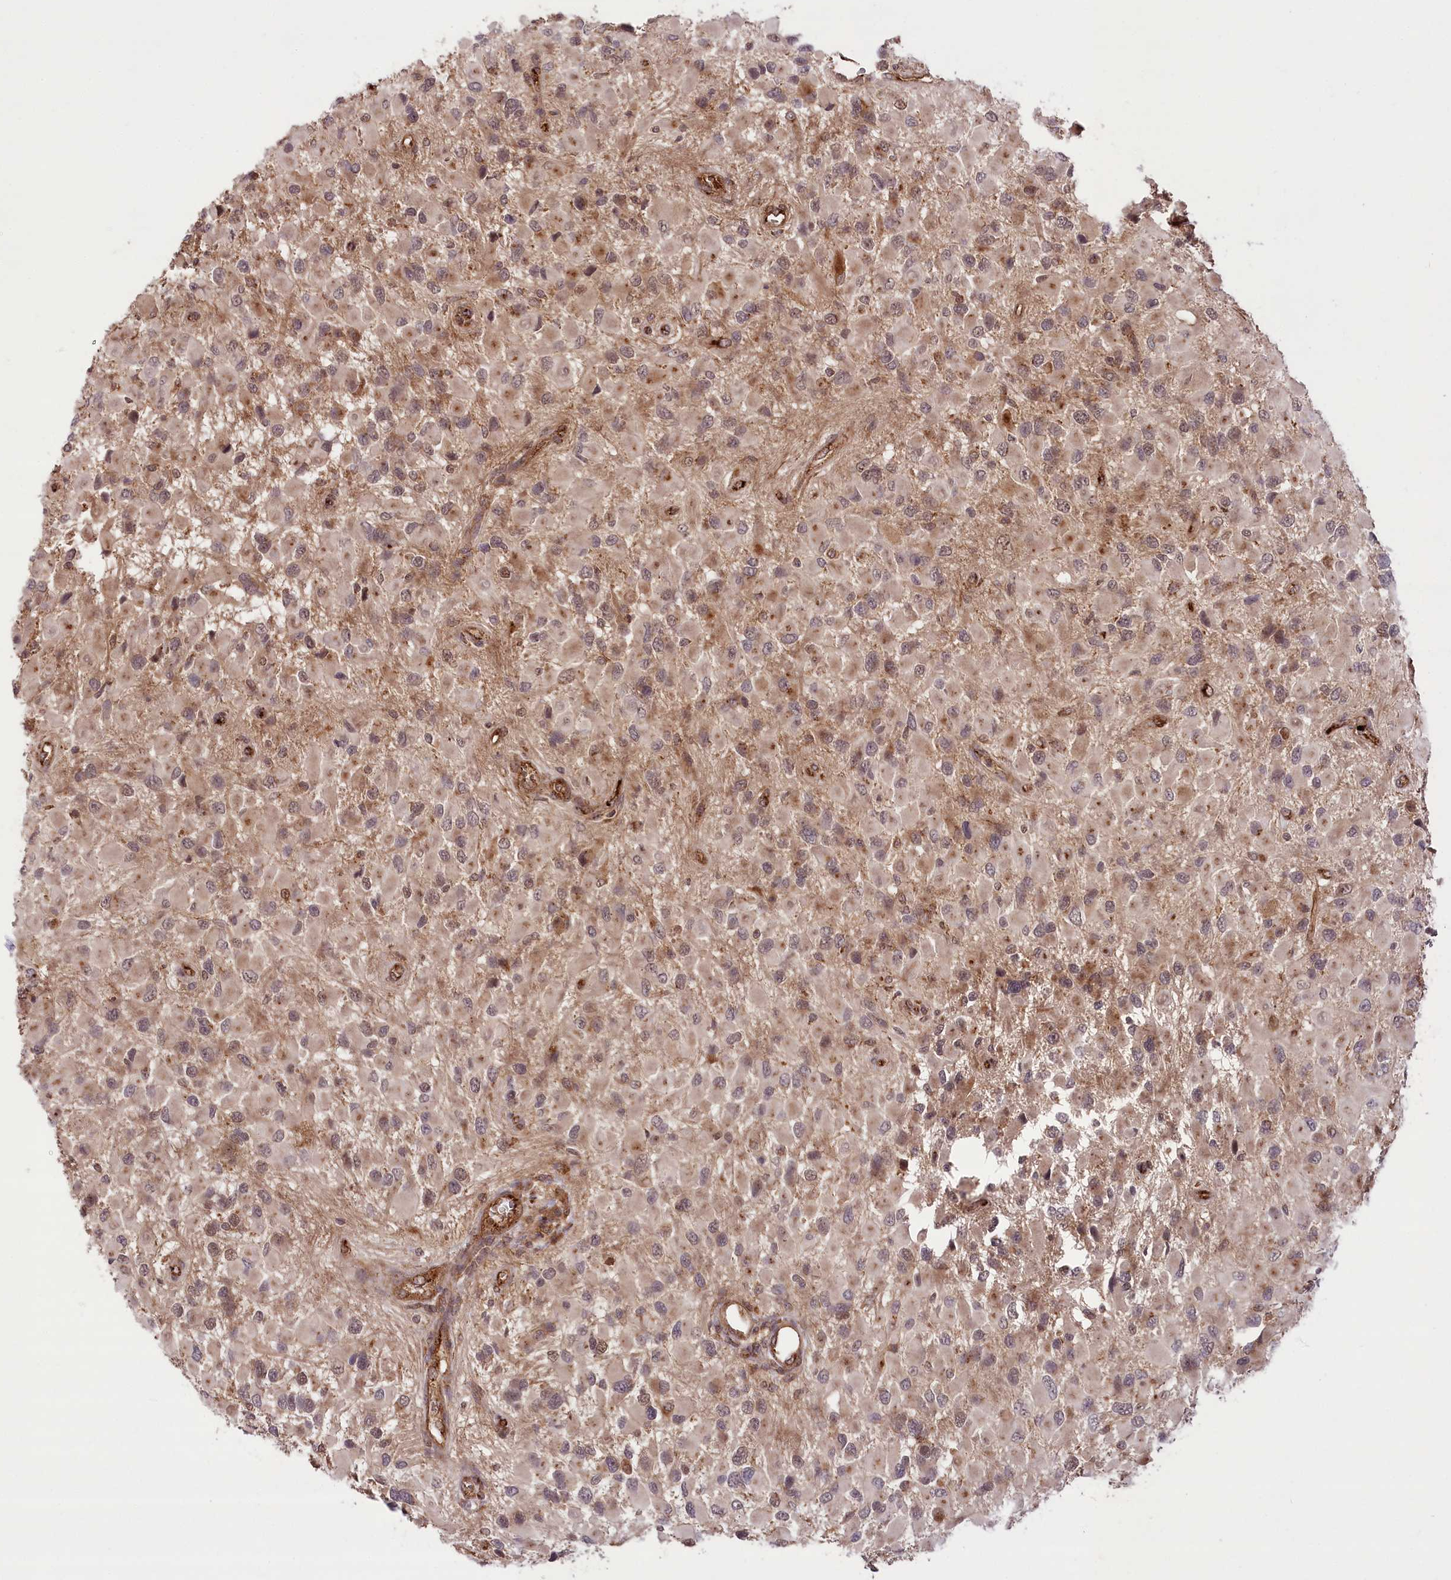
{"staining": {"intensity": "moderate", "quantity": "25%-75%", "location": "cytoplasmic/membranous,nuclear"}, "tissue": "glioma", "cell_type": "Tumor cells", "image_type": "cancer", "snomed": [{"axis": "morphology", "description": "Glioma, malignant, High grade"}, {"axis": "topography", "description": "Brain"}], "caption": "Protein expression analysis of human glioma reveals moderate cytoplasmic/membranous and nuclear staining in approximately 25%-75% of tumor cells. (Brightfield microscopy of DAB IHC at high magnification).", "gene": "CARD19", "patient": {"sex": "male", "age": 53}}